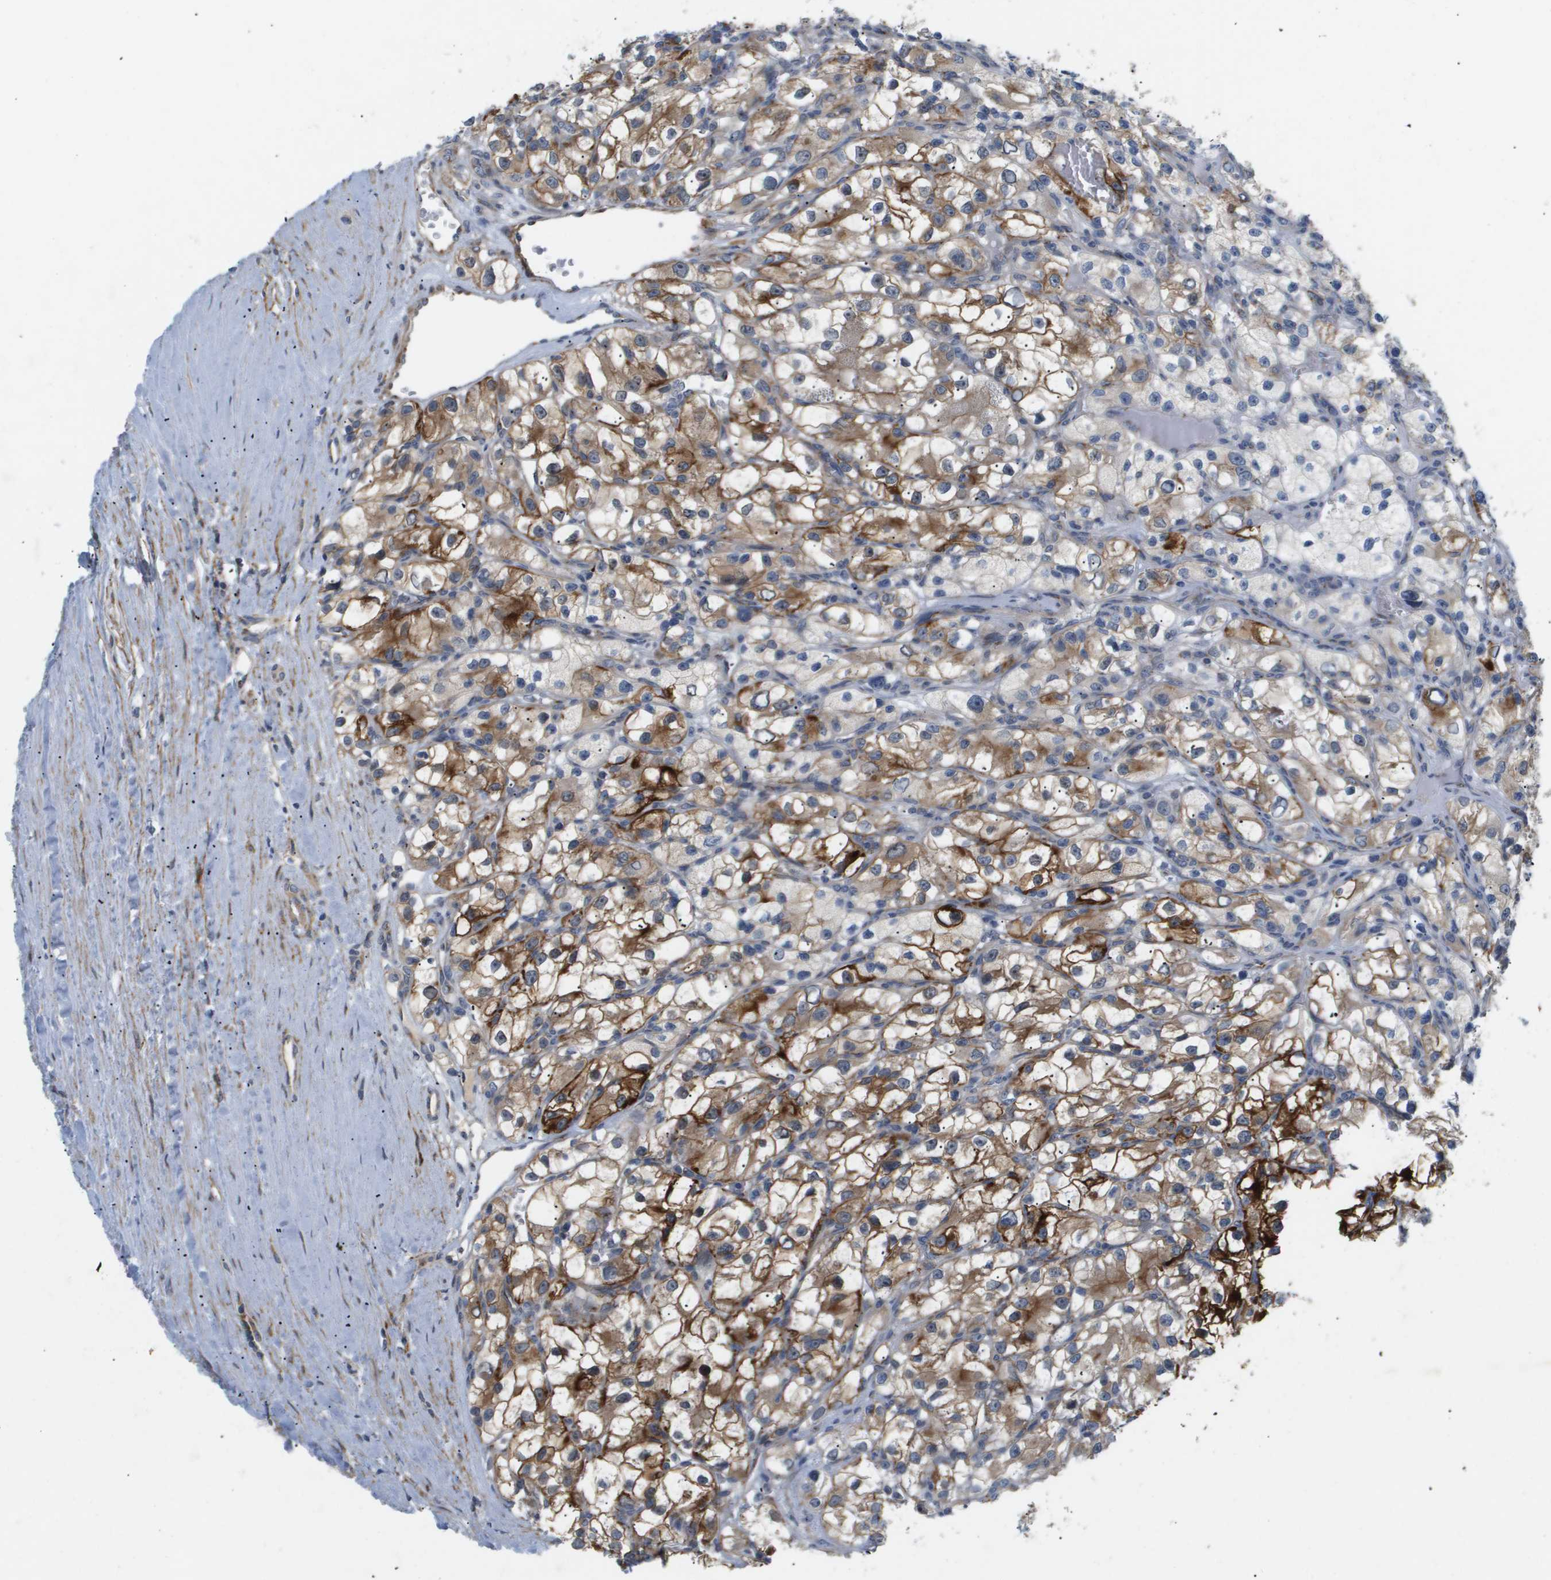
{"staining": {"intensity": "moderate", "quantity": "25%-75%", "location": "cytoplasmic/membranous"}, "tissue": "renal cancer", "cell_type": "Tumor cells", "image_type": "cancer", "snomed": [{"axis": "morphology", "description": "Adenocarcinoma, NOS"}, {"axis": "topography", "description": "Kidney"}], "caption": "Moderate cytoplasmic/membranous expression is identified in about 25%-75% of tumor cells in adenocarcinoma (renal). (DAB (3,3'-diaminobenzidine) IHC with brightfield microscopy, high magnification).", "gene": "OTUD5", "patient": {"sex": "female", "age": 57}}